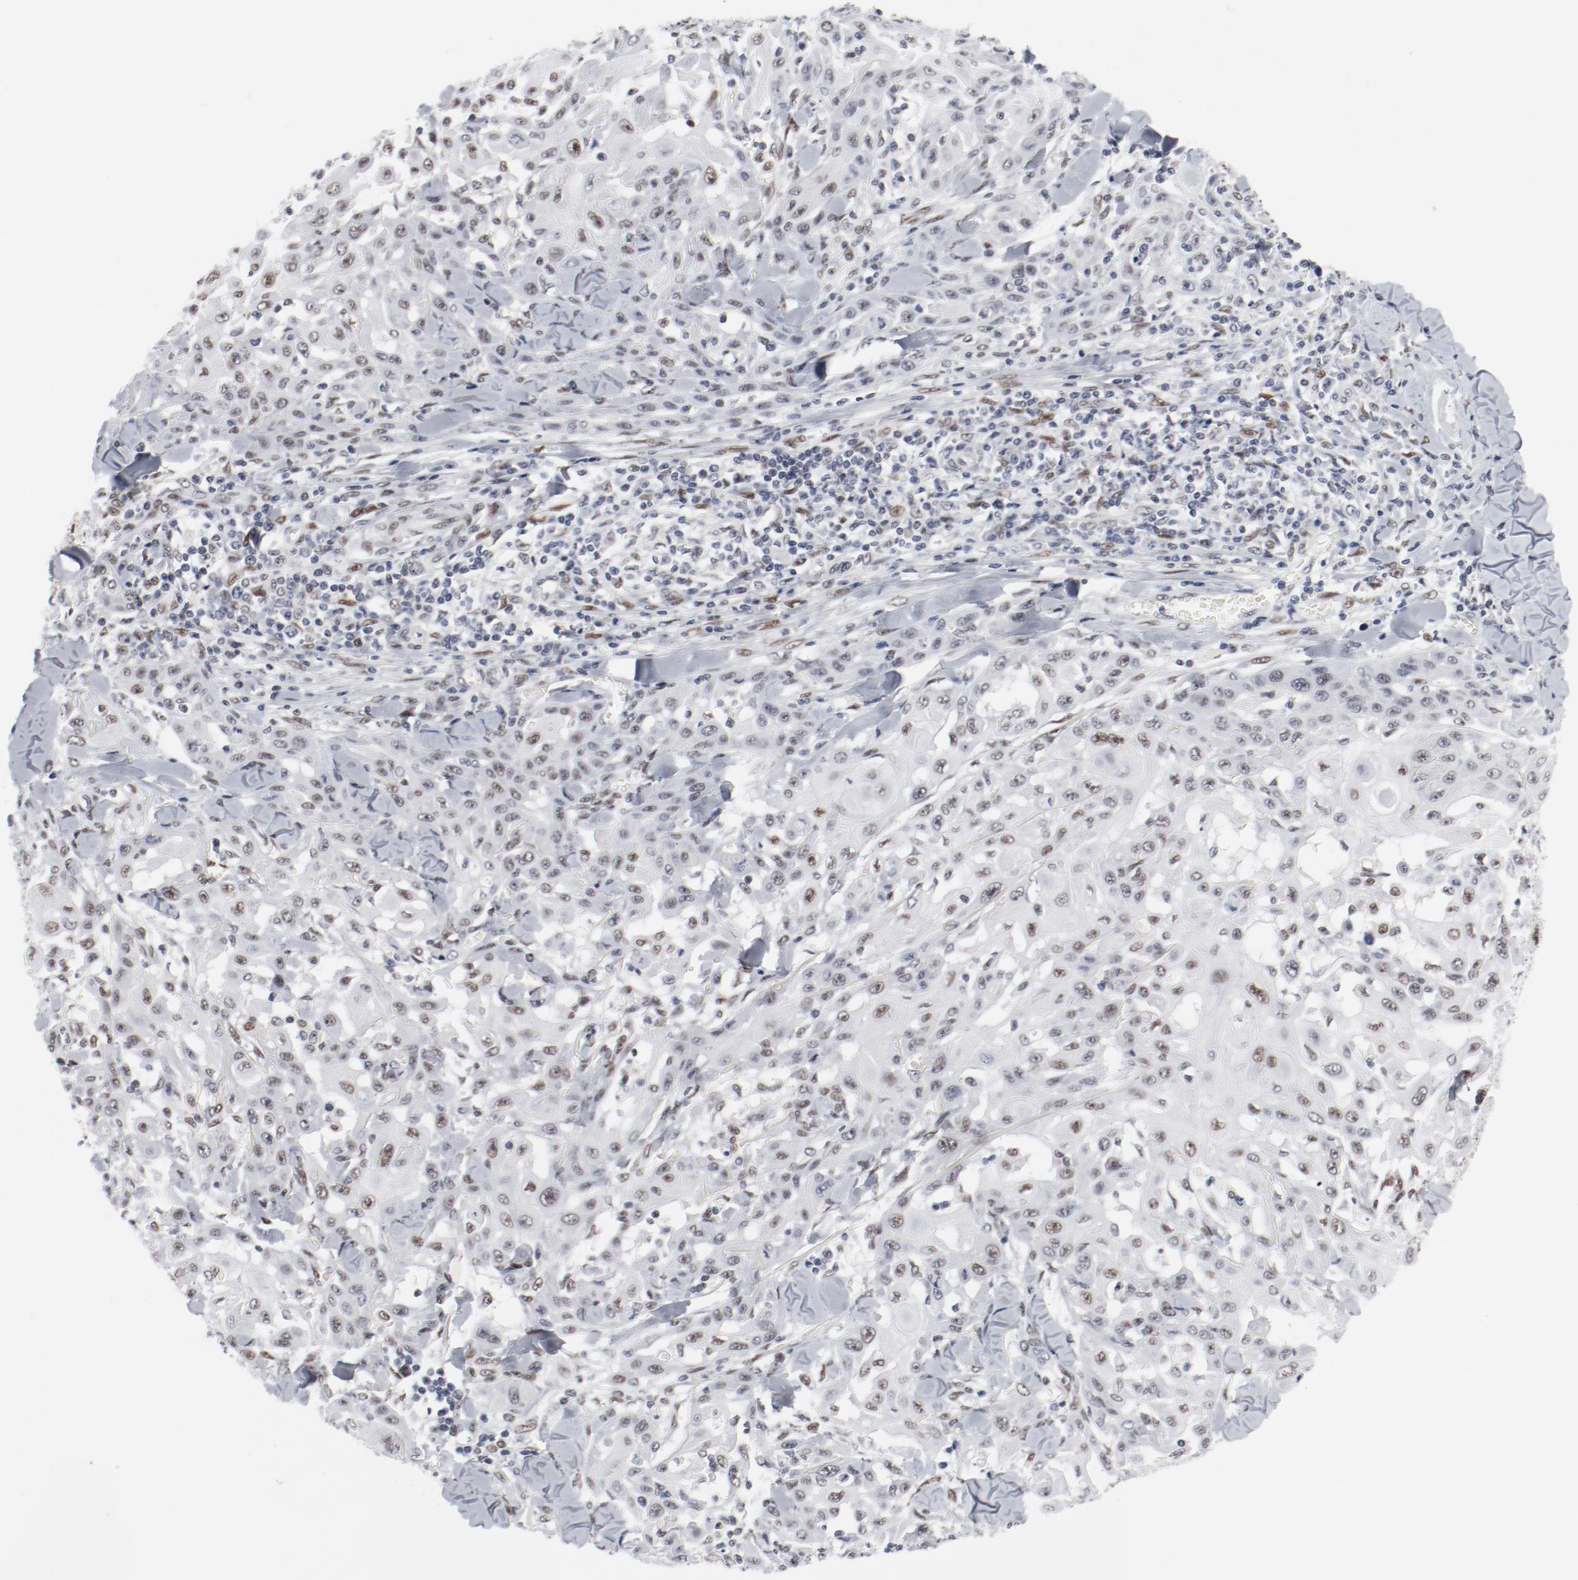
{"staining": {"intensity": "weak", "quantity": ">75%", "location": "nuclear"}, "tissue": "skin cancer", "cell_type": "Tumor cells", "image_type": "cancer", "snomed": [{"axis": "morphology", "description": "Squamous cell carcinoma, NOS"}, {"axis": "topography", "description": "Skin"}], "caption": "Protein staining by immunohistochemistry displays weak nuclear expression in about >75% of tumor cells in squamous cell carcinoma (skin). Using DAB (brown) and hematoxylin (blue) stains, captured at high magnification using brightfield microscopy.", "gene": "ARNT", "patient": {"sex": "male", "age": 24}}